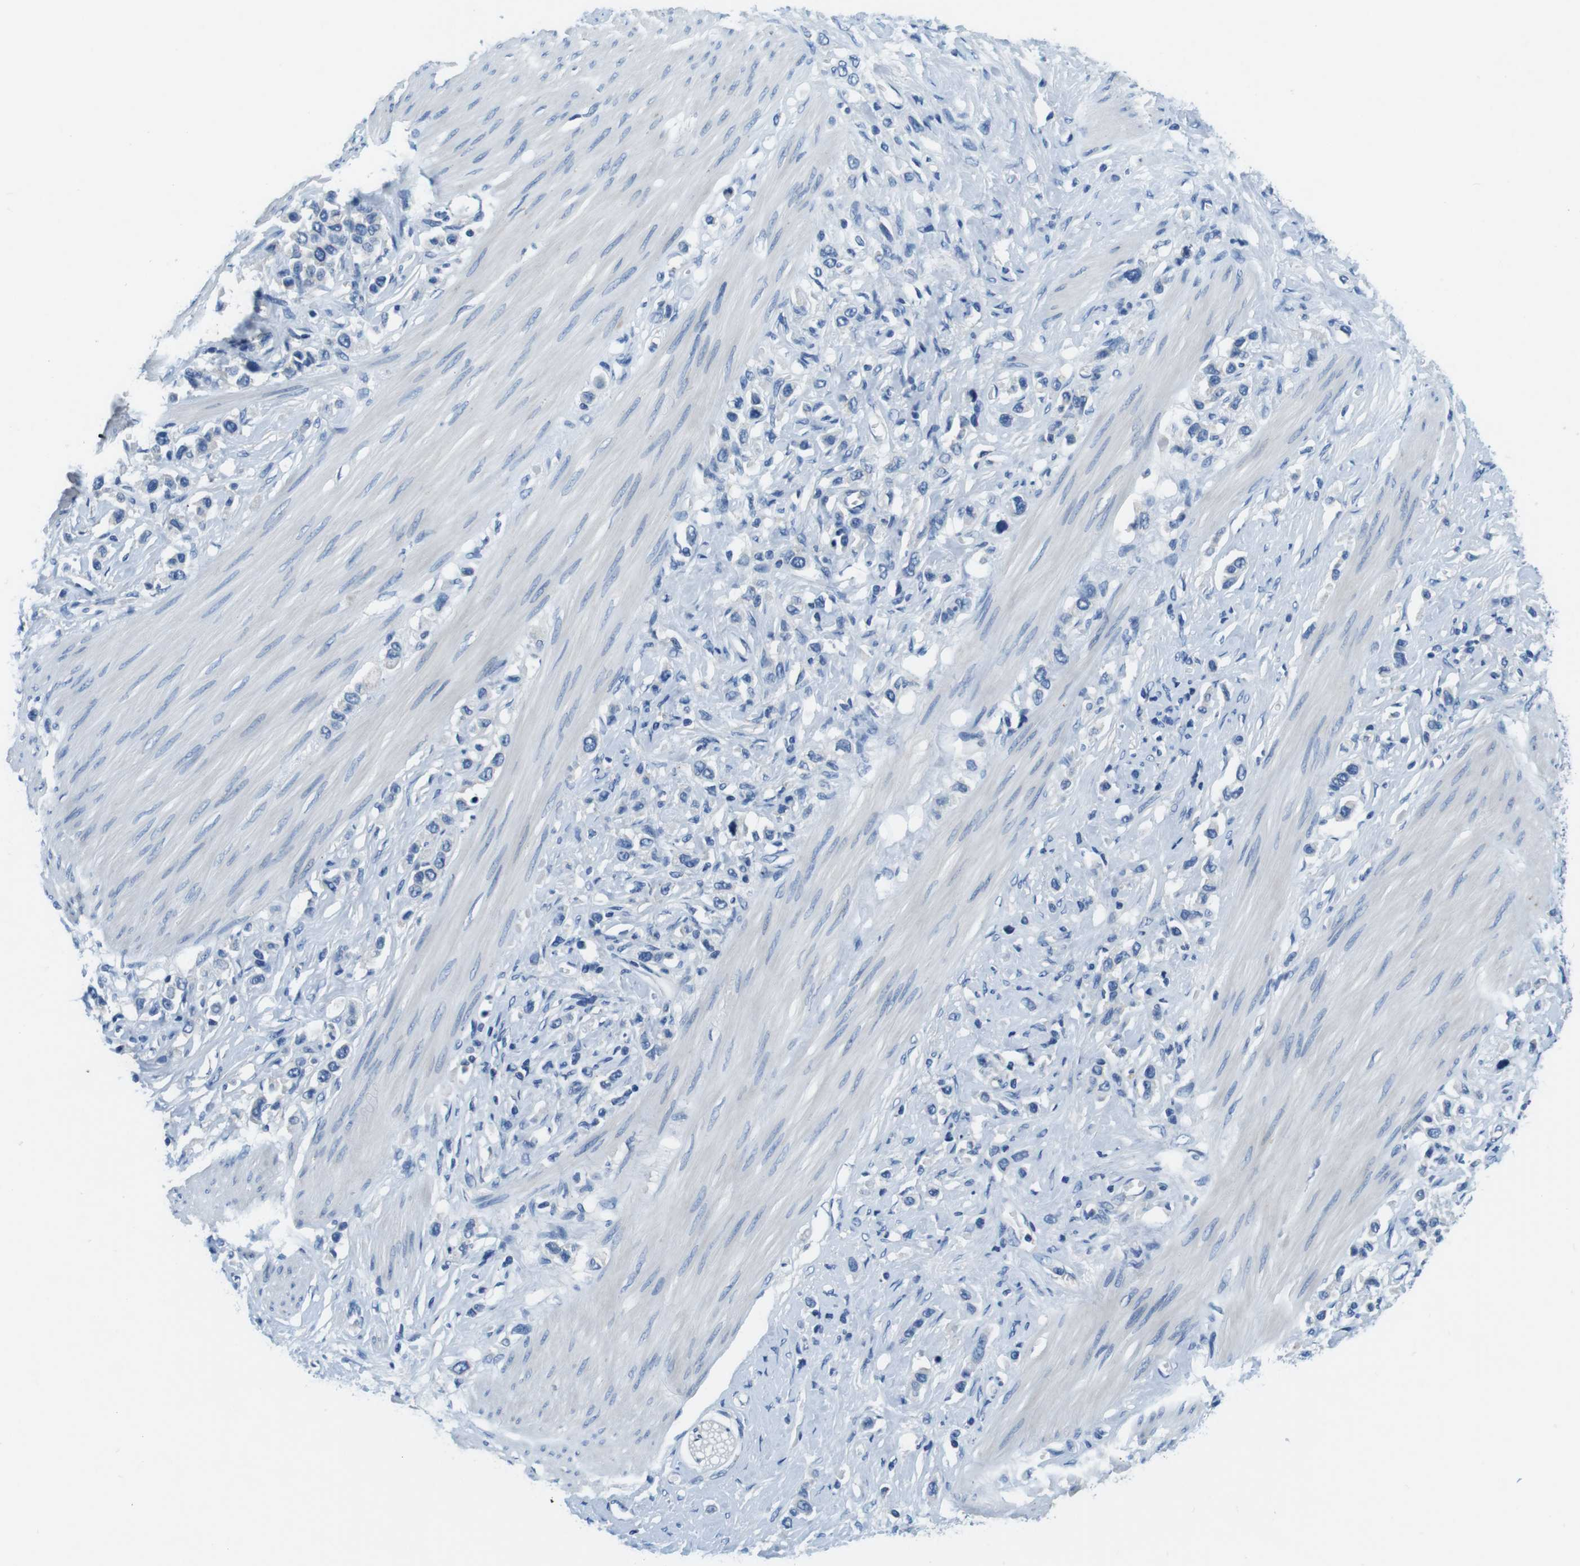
{"staining": {"intensity": "negative", "quantity": "none", "location": "none"}, "tissue": "stomach cancer", "cell_type": "Tumor cells", "image_type": "cancer", "snomed": [{"axis": "morphology", "description": "Adenocarcinoma, NOS"}, {"axis": "topography", "description": "Stomach"}], "caption": "A photomicrograph of human stomach adenocarcinoma is negative for staining in tumor cells.", "gene": "DENND4C", "patient": {"sex": "female", "age": 65}}